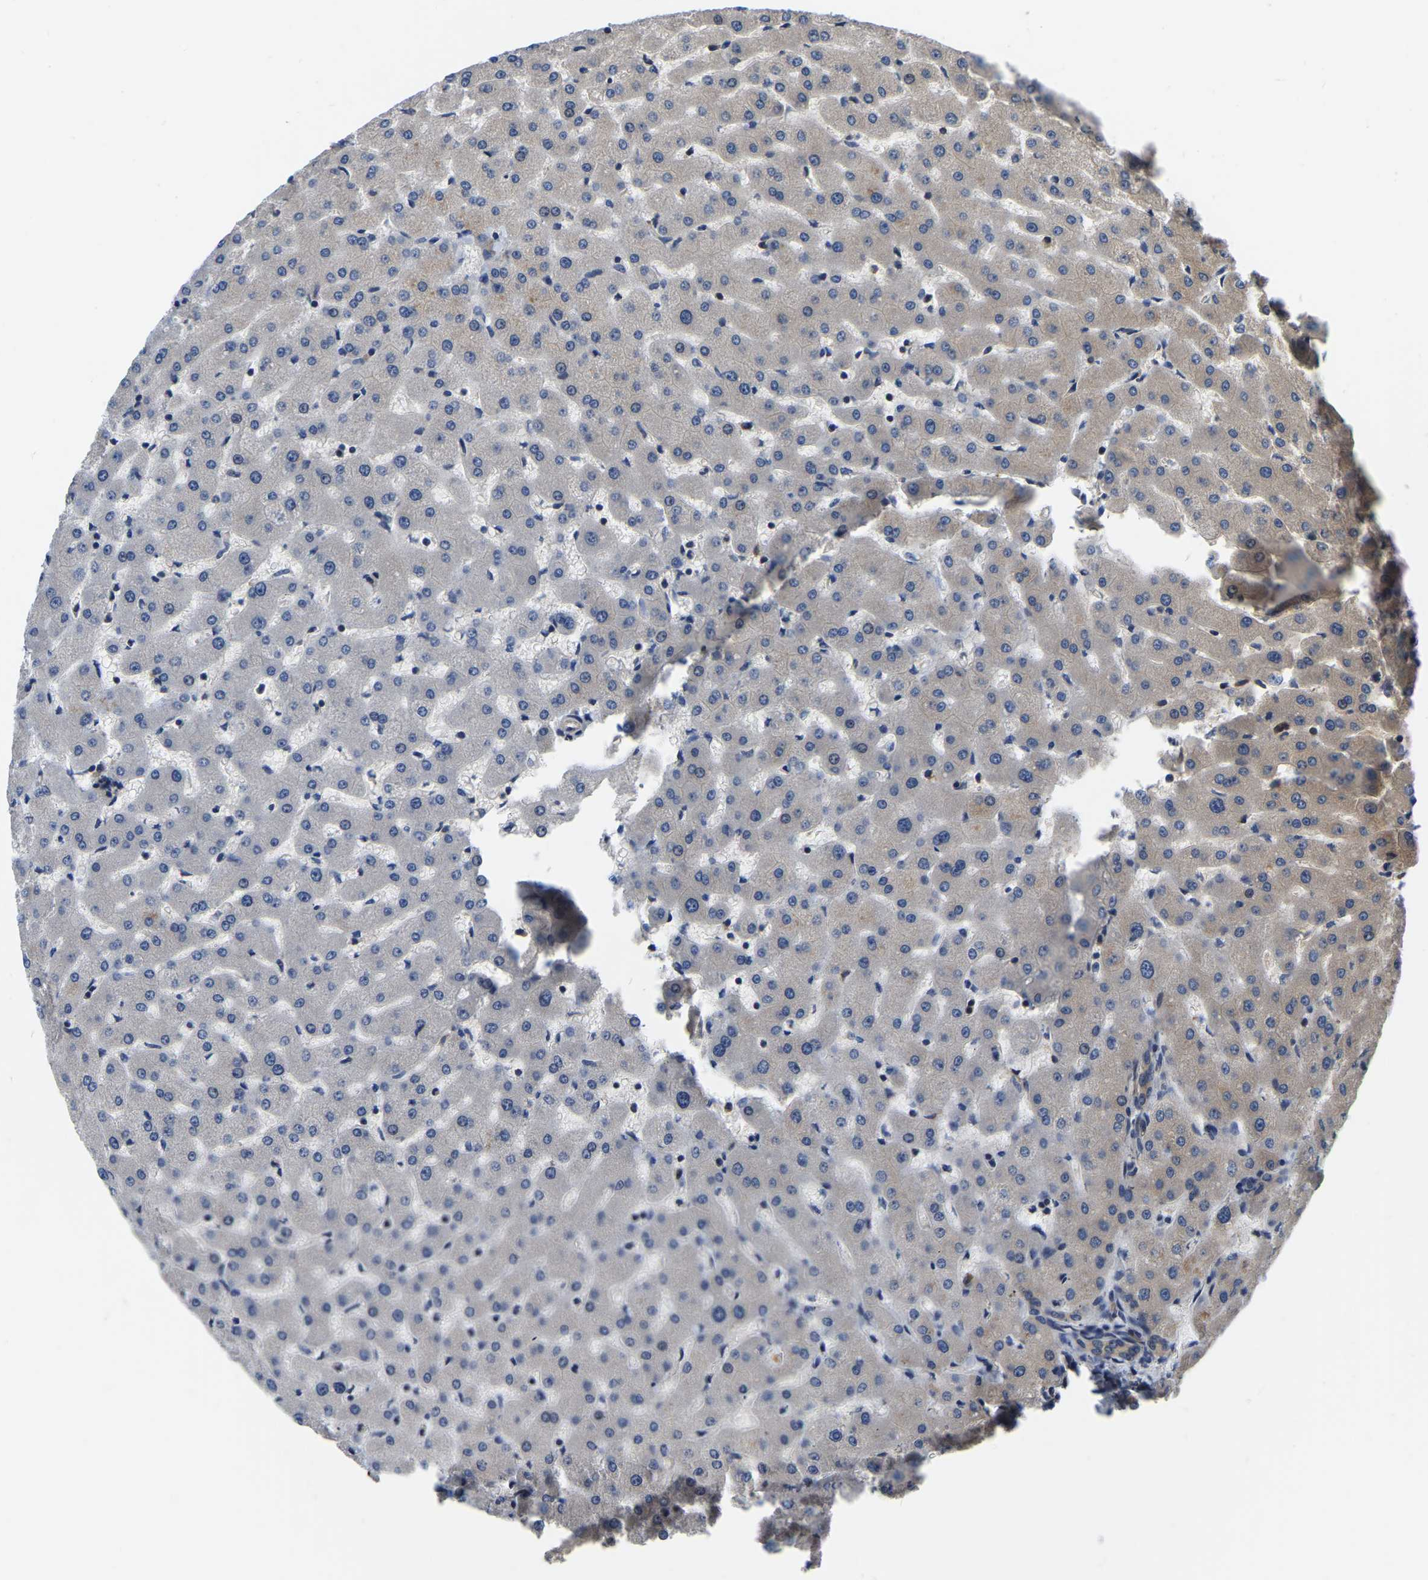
{"staining": {"intensity": "moderate", "quantity": "25%-75%", "location": "cytoplasmic/membranous"}, "tissue": "liver", "cell_type": "Cholangiocytes", "image_type": "normal", "snomed": [{"axis": "morphology", "description": "Normal tissue, NOS"}, {"axis": "topography", "description": "Liver"}], "caption": "Protein staining shows moderate cytoplasmic/membranous positivity in about 25%-75% of cholangiocytes in normal liver.", "gene": "GARS1", "patient": {"sex": "female", "age": 63}}